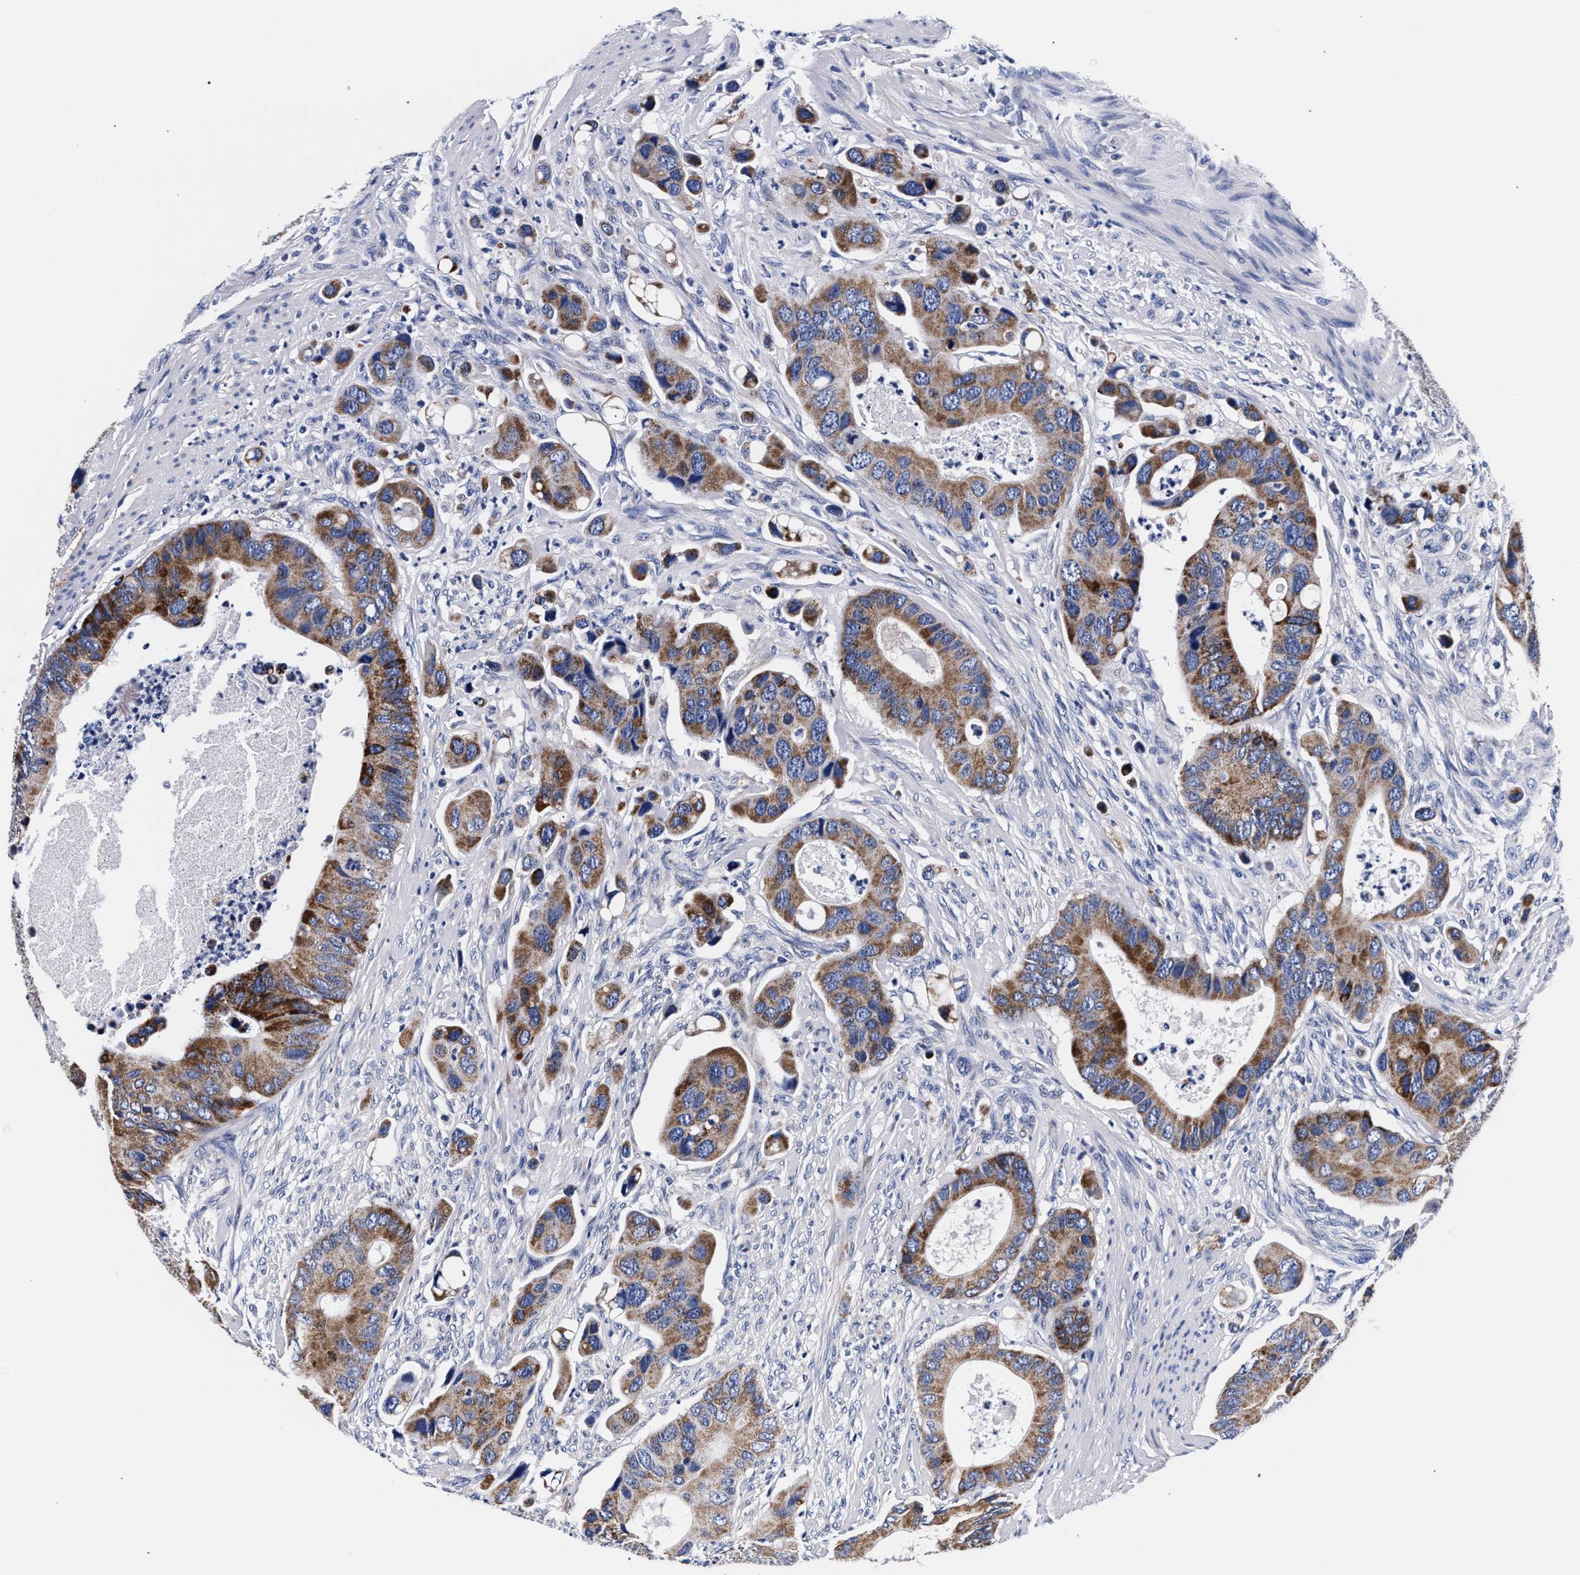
{"staining": {"intensity": "strong", "quantity": ">75%", "location": "cytoplasmic/membranous"}, "tissue": "colorectal cancer", "cell_type": "Tumor cells", "image_type": "cancer", "snomed": [{"axis": "morphology", "description": "Adenocarcinoma, NOS"}, {"axis": "topography", "description": "Rectum"}], "caption": "Immunohistochemical staining of human colorectal adenocarcinoma shows high levels of strong cytoplasmic/membranous protein expression in approximately >75% of tumor cells.", "gene": "RAB3B", "patient": {"sex": "female", "age": 57}}